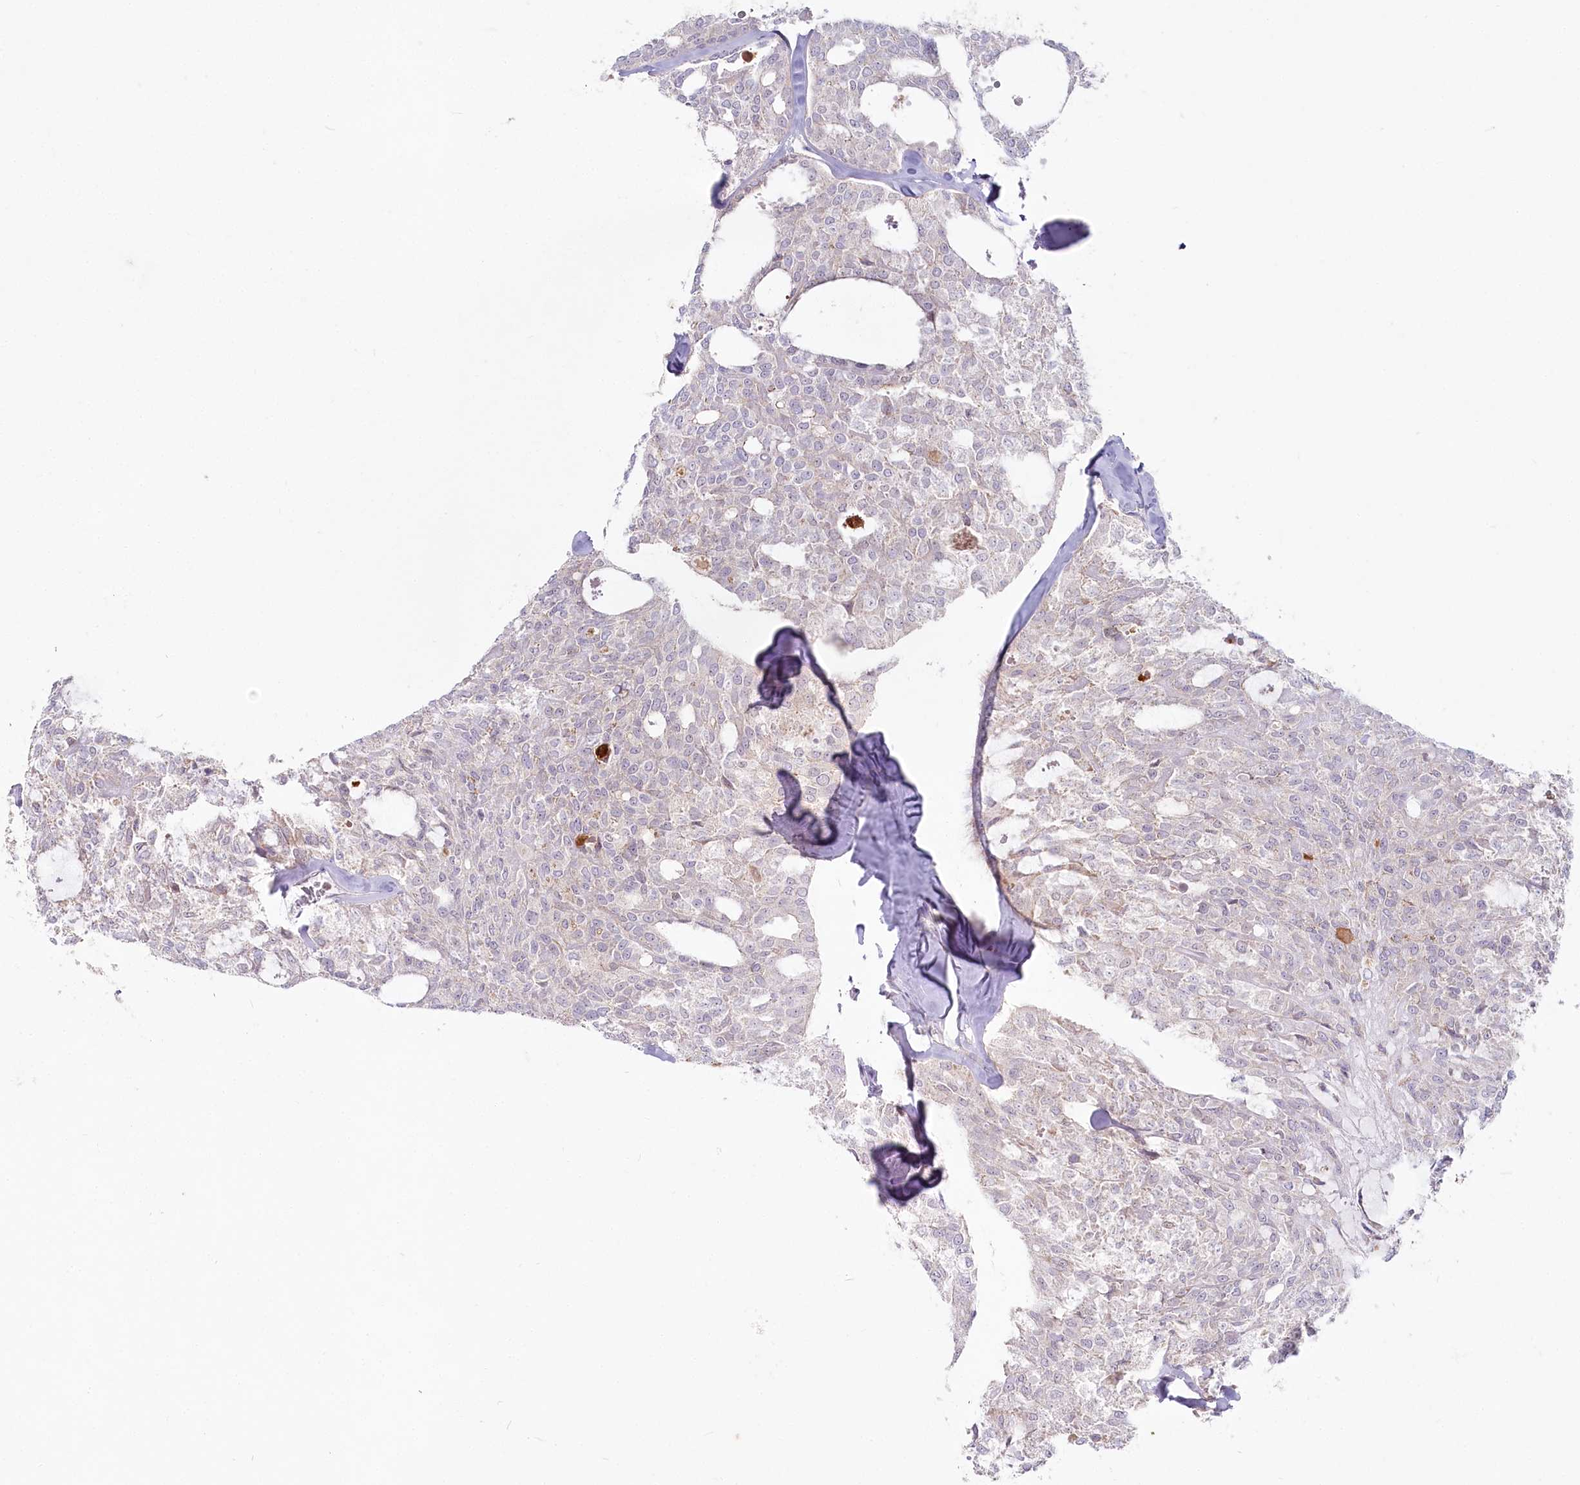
{"staining": {"intensity": "negative", "quantity": "none", "location": "none"}, "tissue": "thyroid cancer", "cell_type": "Tumor cells", "image_type": "cancer", "snomed": [{"axis": "morphology", "description": "Follicular adenoma carcinoma, NOS"}, {"axis": "topography", "description": "Thyroid gland"}], "caption": "Tumor cells show no significant expression in thyroid cancer. (Brightfield microscopy of DAB immunohistochemistry at high magnification).", "gene": "ABHD8", "patient": {"sex": "male", "age": 75}}